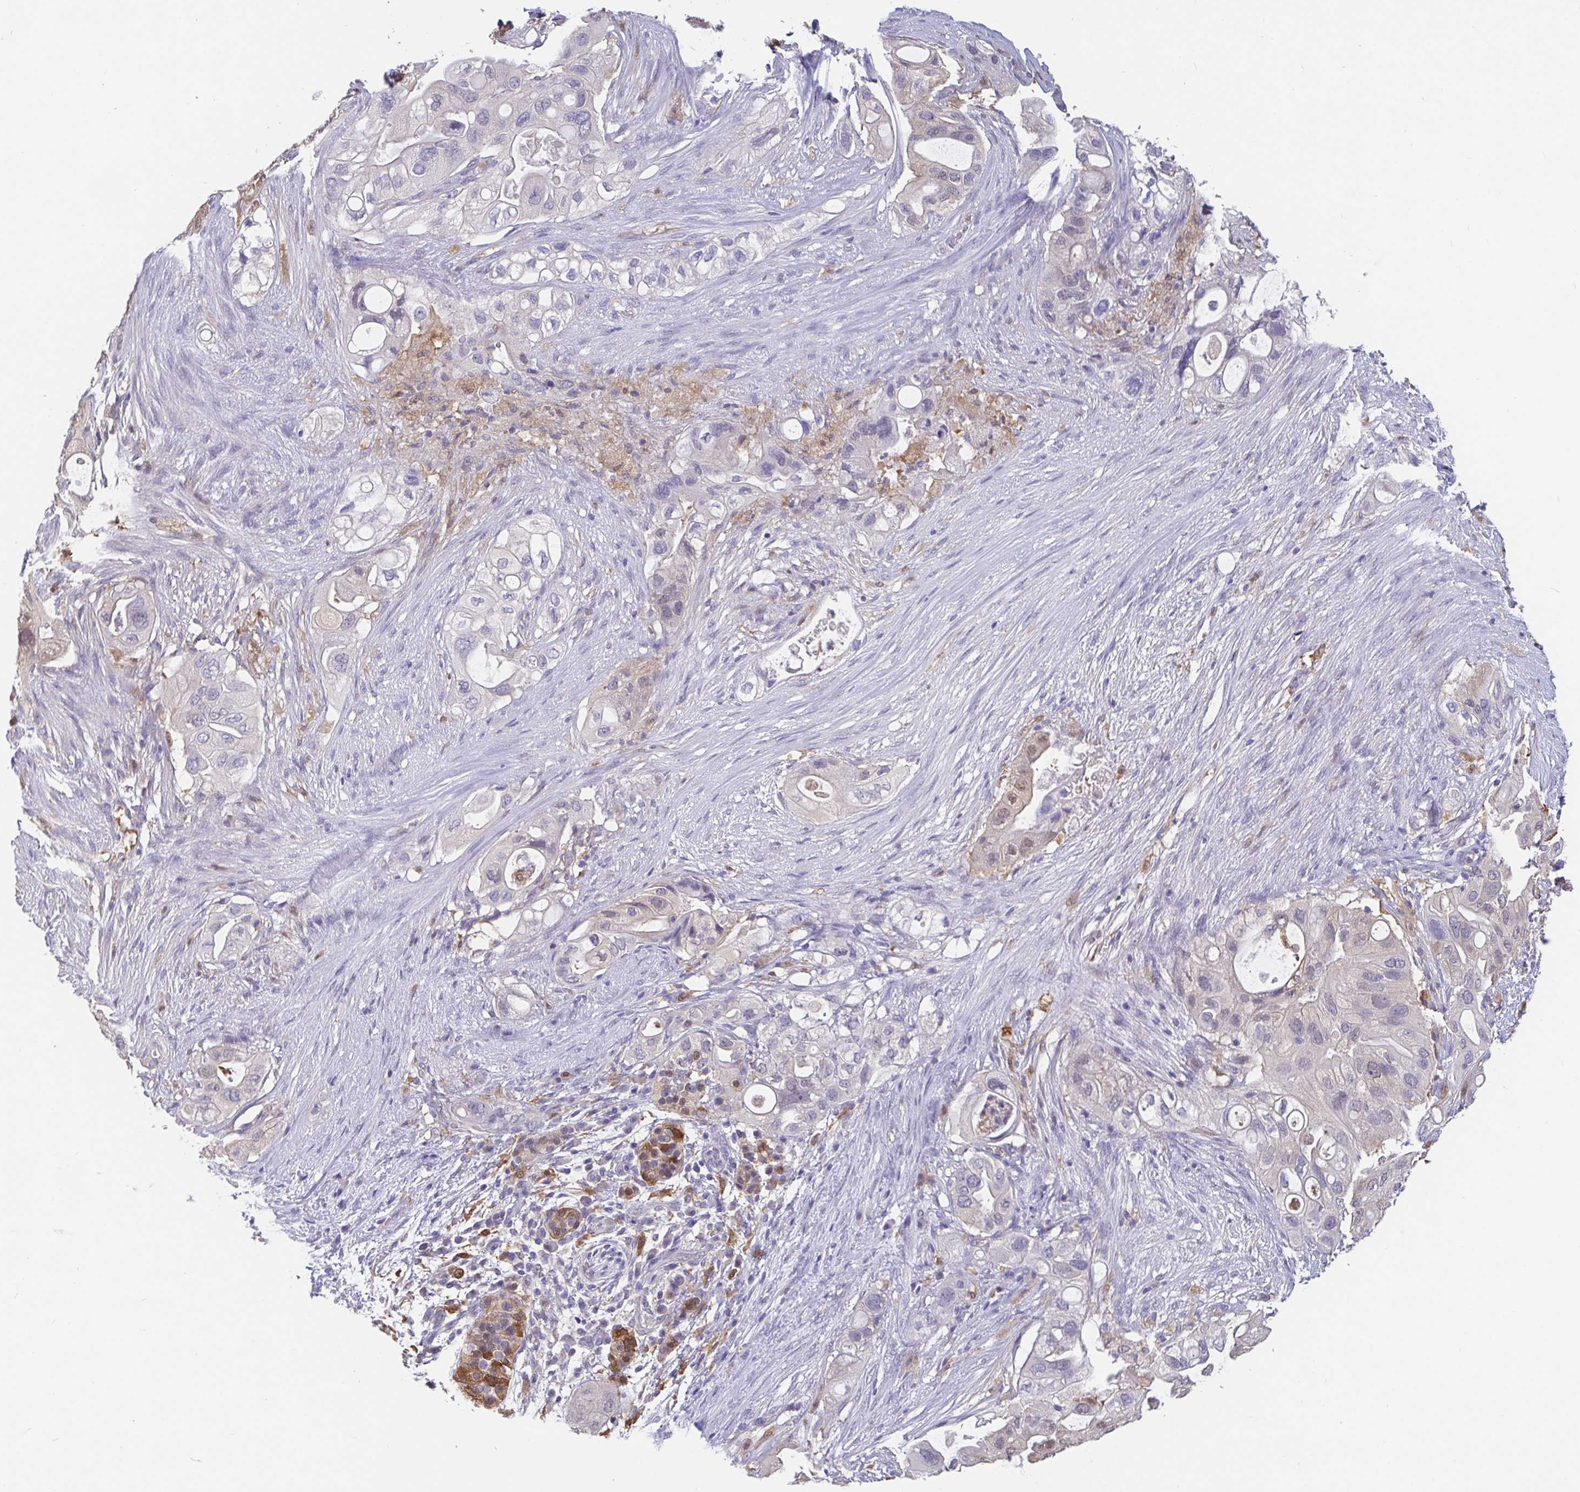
{"staining": {"intensity": "negative", "quantity": "none", "location": "none"}, "tissue": "pancreatic cancer", "cell_type": "Tumor cells", "image_type": "cancer", "snomed": [{"axis": "morphology", "description": "Adenocarcinoma, NOS"}, {"axis": "topography", "description": "Pancreas"}], "caption": "Image shows no protein staining in tumor cells of pancreatic cancer tissue.", "gene": "IDH1", "patient": {"sex": "female", "age": 72}}